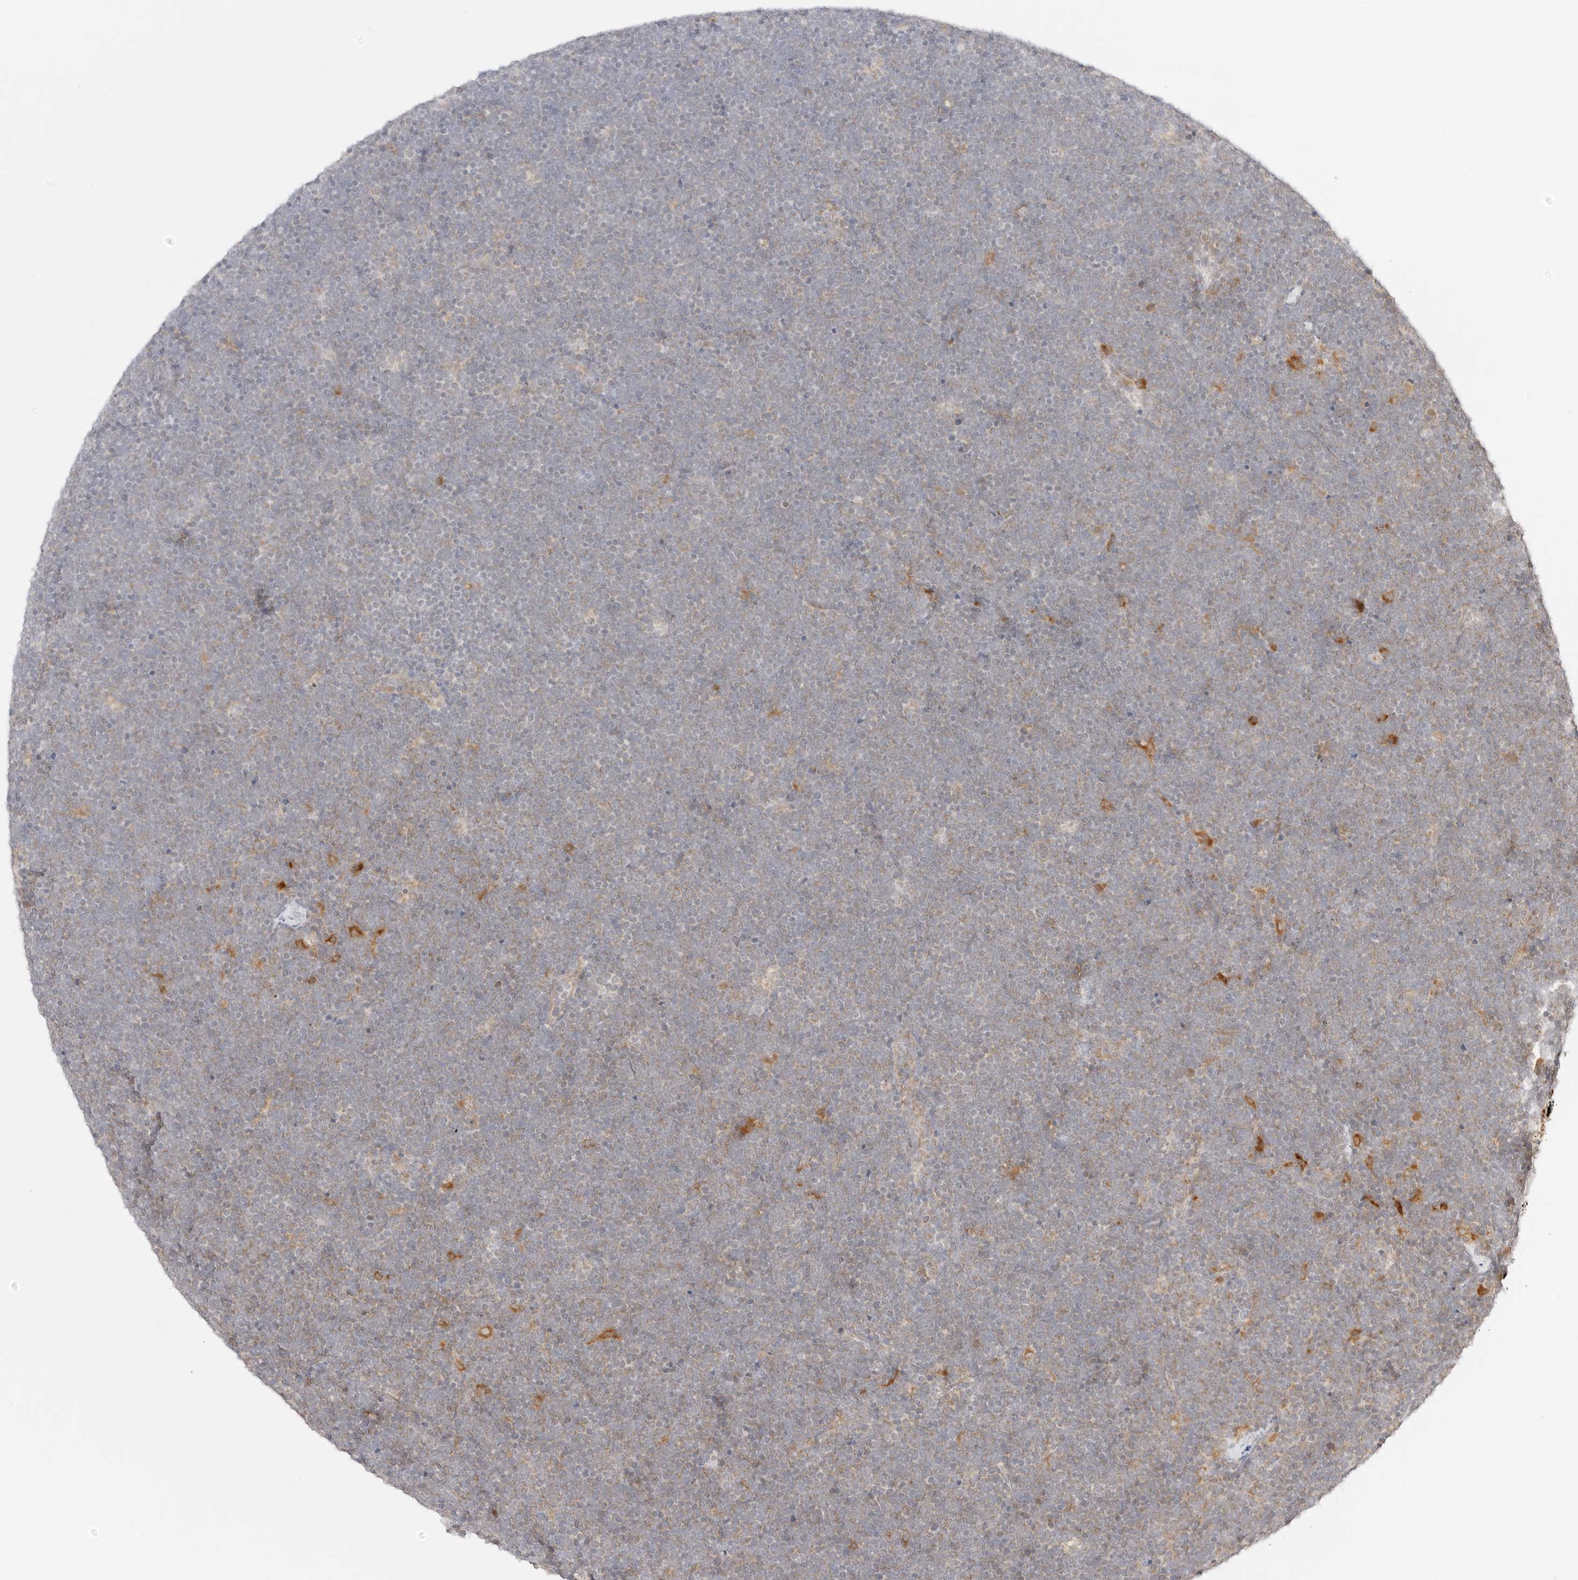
{"staining": {"intensity": "weak", "quantity": "25%-75%", "location": "cytoplasmic/membranous"}, "tissue": "lymphoma", "cell_type": "Tumor cells", "image_type": "cancer", "snomed": [{"axis": "morphology", "description": "Malignant lymphoma, non-Hodgkin's type, High grade"}, {"axis": "topography", "description": "Lymph node"}], "caption": "Malignant lymphoma, non-Hodgkin's type (high-grade) stained with DAB (3,3'-diaminobenzidine) immunohistochemistry displays low levels of weak cytoplasmic/membranous positivity in approximately 25%-75% of tumor cells.", "gene": "ERO1B", "patient": {"sex": "male", "age": 13}}